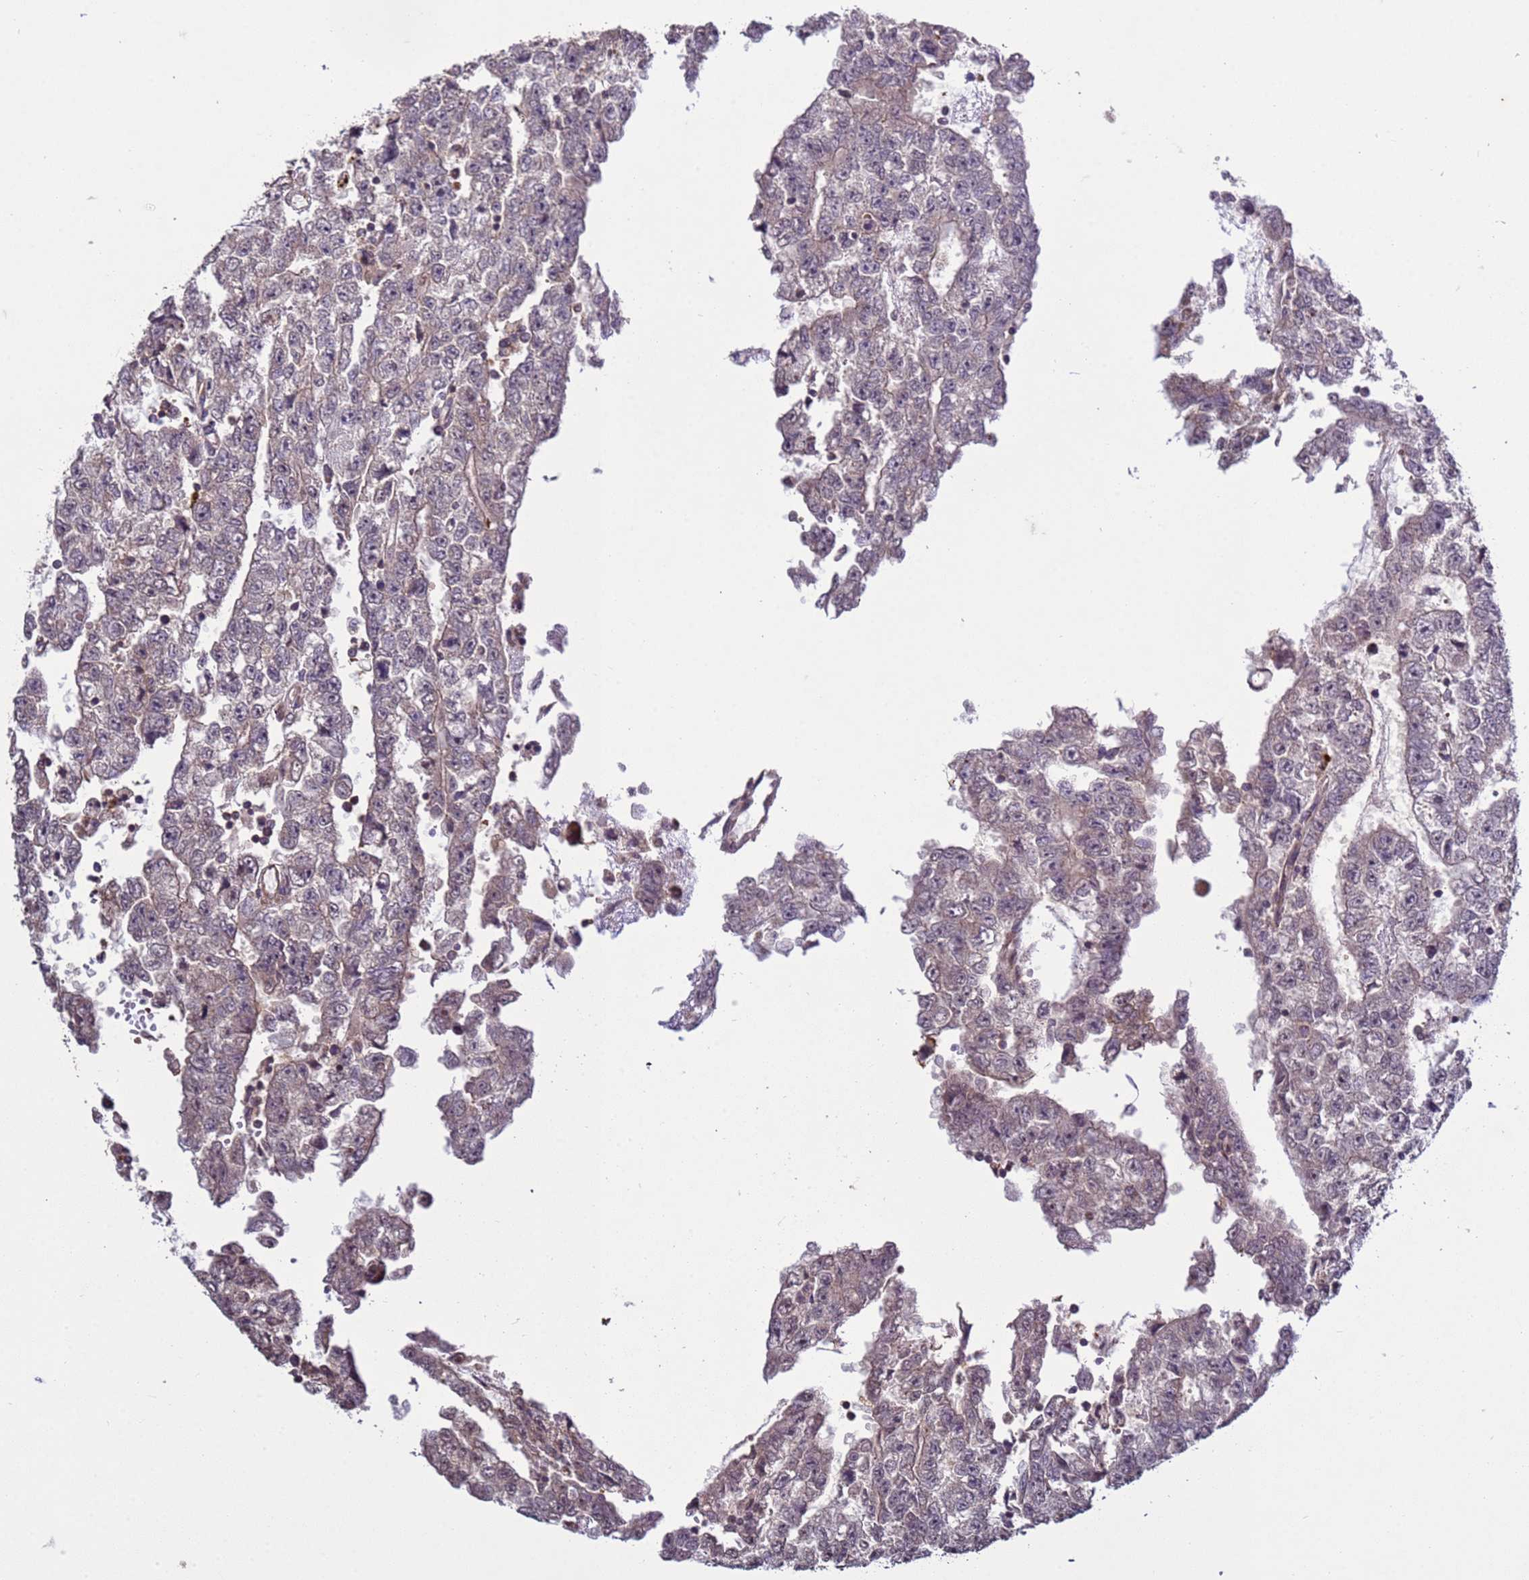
{"staining": {"intensity": "weak", "quantity": "<25%", "location": "cytoplasmic/membranous"}, "tissue": "testis cancer", "cell_type": "Tumor cells", "image_type": "cancer", "snomed": [{"axis": "morphology", "description": "Carcinoma, Embryonal, NOS"}, {"axis": "topography", "description": "Testis"}], "caption": "Testis cancer (embryonal carcinoma) stained for a protein using immunohistochemistry (IHC) reveals no staining tumor cells.", "gene": "P2RX7", "patient": {"sex": "male", "age": 25}}